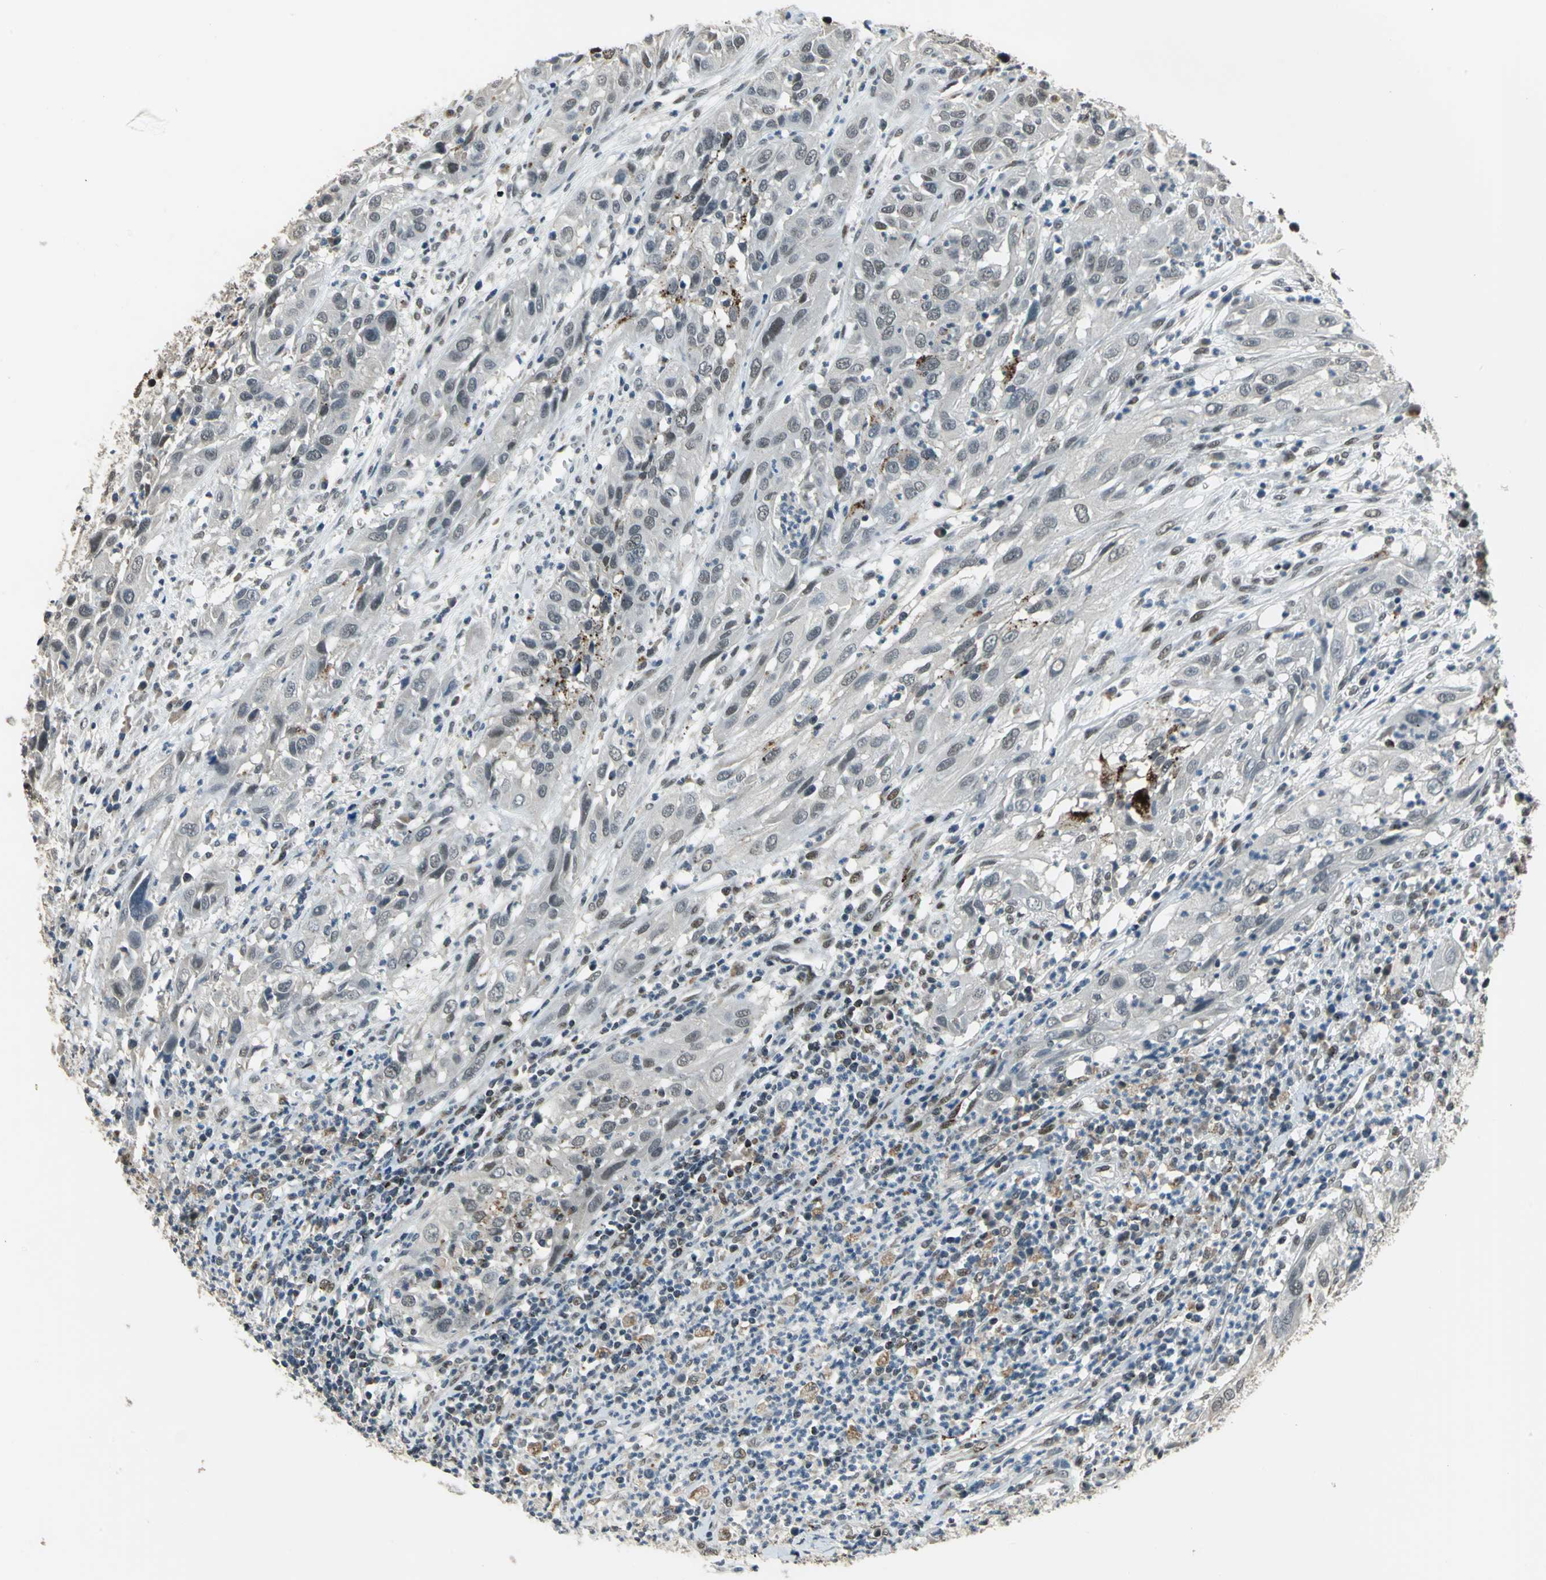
{"staining": {"intensity": "negative", "quantity": "none", "location": "none"}, "tissue": "cervical cancer", "cell_type": "Tumor cells", "image_type": "cancer", "snomed": [{"axis": "morphology", "description": "Squamous cell carcinoma, NOS"}, {"axis": "topography", "description": "Cervix"}], "caption": "DAB (3,3'-diaminobenzidine) immunohistochemical staining of squamous cell carcinoma (cervical) demonstrates no significant positivity in tumor cells. (Brightfield microscopy of DAB (3,3'-diaminobenzidine) immunohistochemistry (IHC) at high magnification).", "gene": "ELF2", "patient": {"sex": "female", "age": 32}}